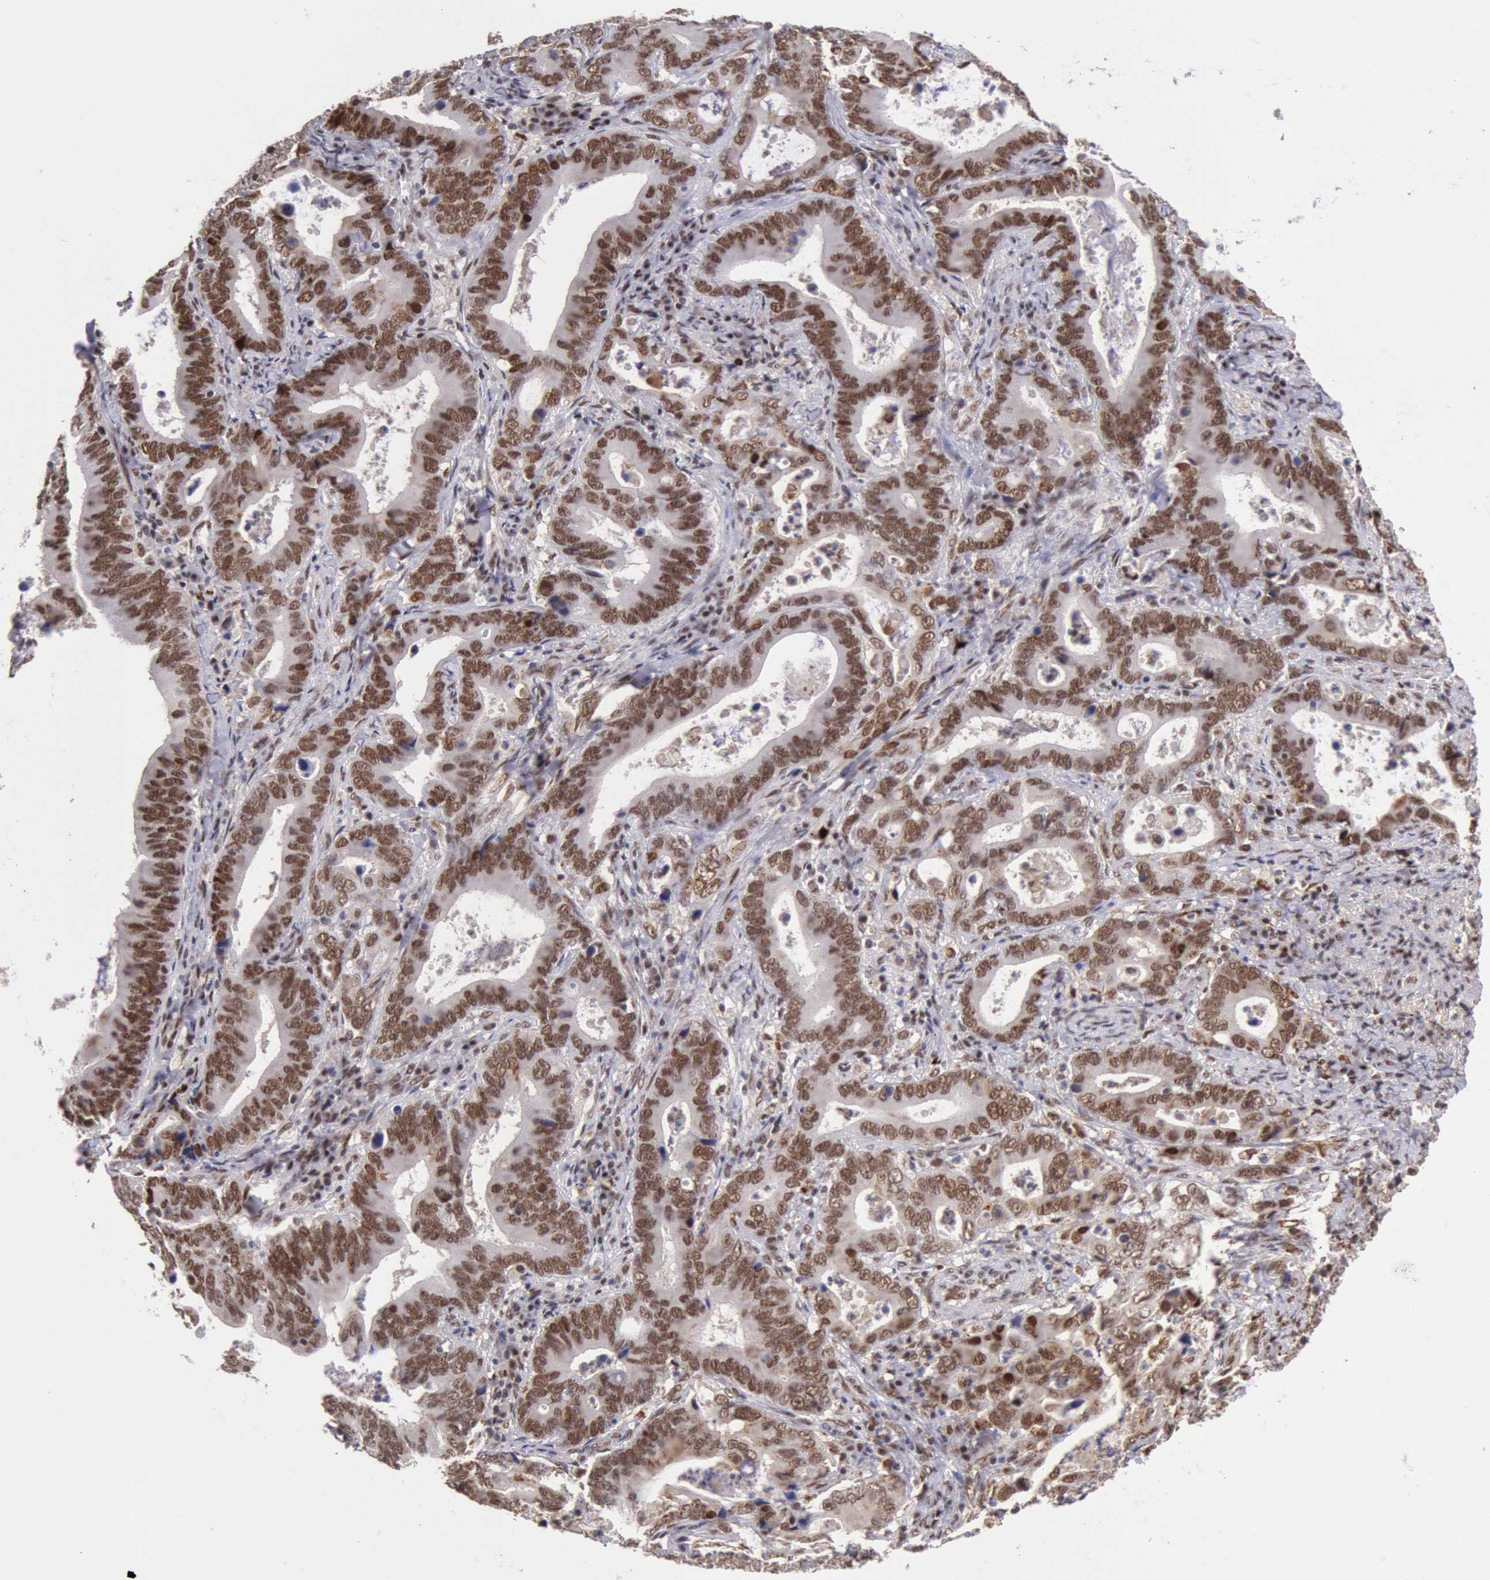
{"staining": {"intensity": "strong", "quantity": ">75%", "location": "nuclear"}, "tissue": "stomach cancer", "cell_type": "Tumor cells", "image_type": "cancer", "snomed": [{"axis": "morphology", "description": "Adenocarcinoma, NOS"}, {"axis": "topography", "description": "Stomach, upper"}], "caption": "Immunohistochemistry (IHC) of human adenocarcinoma (stomach) shows high levels of strong nuclear staining in about >75% of tumor cells. Immunohistochemistry (IHC) stains the protein in brown and the nuclei are stained blue.", "gene": "CDKN2B", "patient": {"sex": "male", "age": 63}}